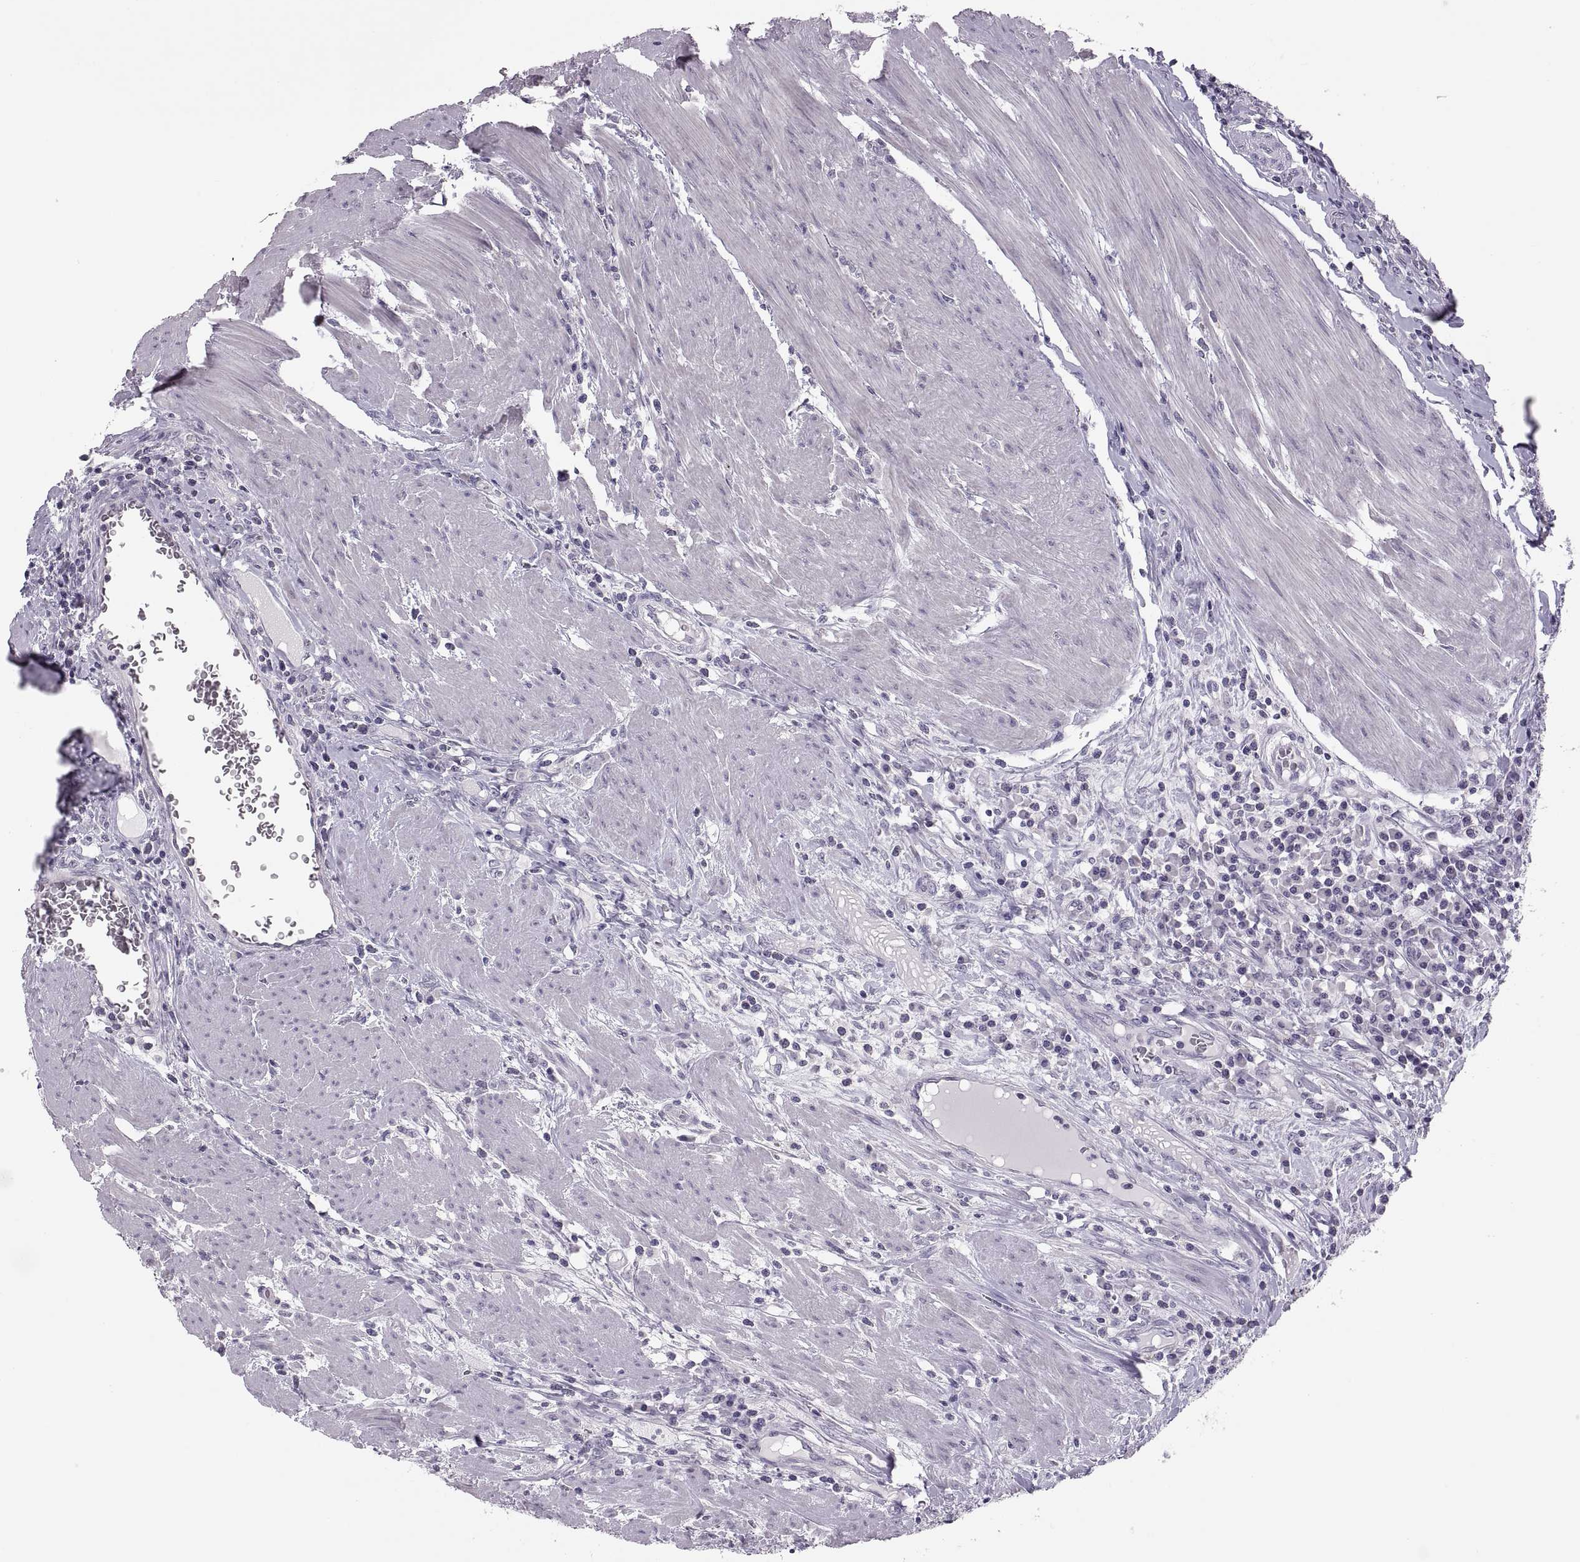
{"staining": {"intensity": "negative", "quantity": "none", "location": "none"}, "tissue": "colorectal cancer", "cell_type": "Tumor cells", "image_type": "cancer", "snomed": [{"axis": "morphology", "description": "Adenocarcinoma, NOS"}, {"axis": "topography", "description": "Colon"}], "caption": "Histopathology image shows no significant protein expression in tumor cells of colorectal cancer. The staining is performed using DAB brown chromogen with nuclei counter-stained in using hematoxylin.", "gene": "ADH6", "patient": {"sex": "male", "age": 53}}